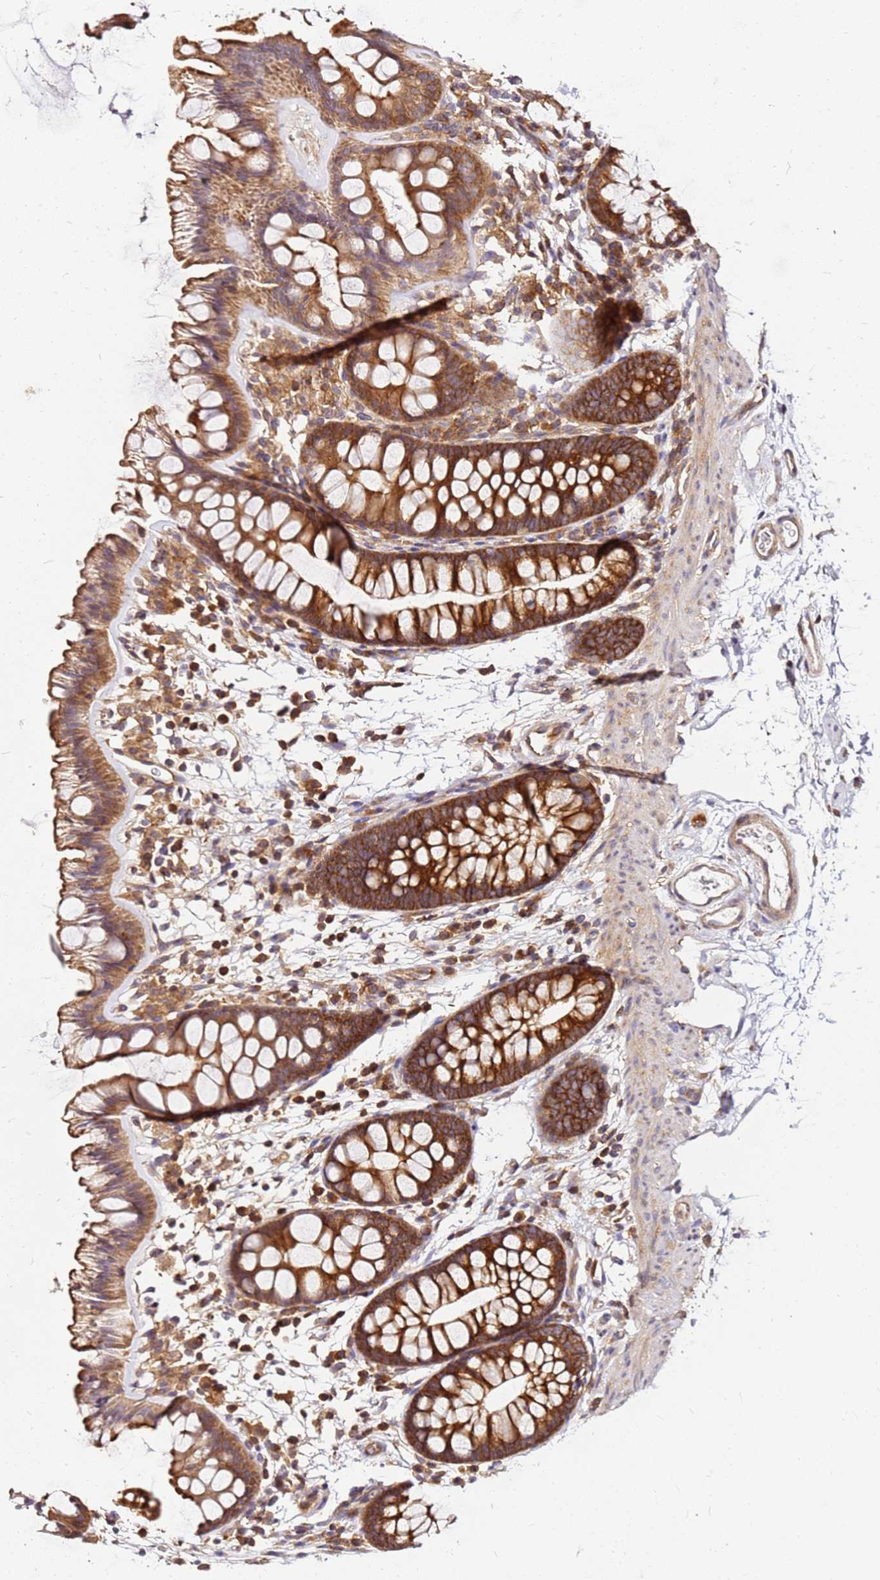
{"staining": {"intensity": "moderate", "quantity": ">75%", "location": "cytoplasmic/membranous"}, "tissue": "colon", "cell_type": "Endothelial cells", "image_type": "normal", "snomed": [{"axis": "morphology", "description": "Normal tissue, NOS"}, {"axis": "topography", "description": "Colon"}], "caption": "Immunohistochemical staining of normal human colon demonstrates >75% levels of moderate cytoplasmic/membranous protein staining in about >75% of endothelial cells. The staining is performed using DAB (3,3'-diaminobenzidine) brown chromogen to label protein expression. The nuclei are counter-stained blue using hematoxylin.", "gene": "PIH1D1", "patient": {"sex": "female", "age": 62}}